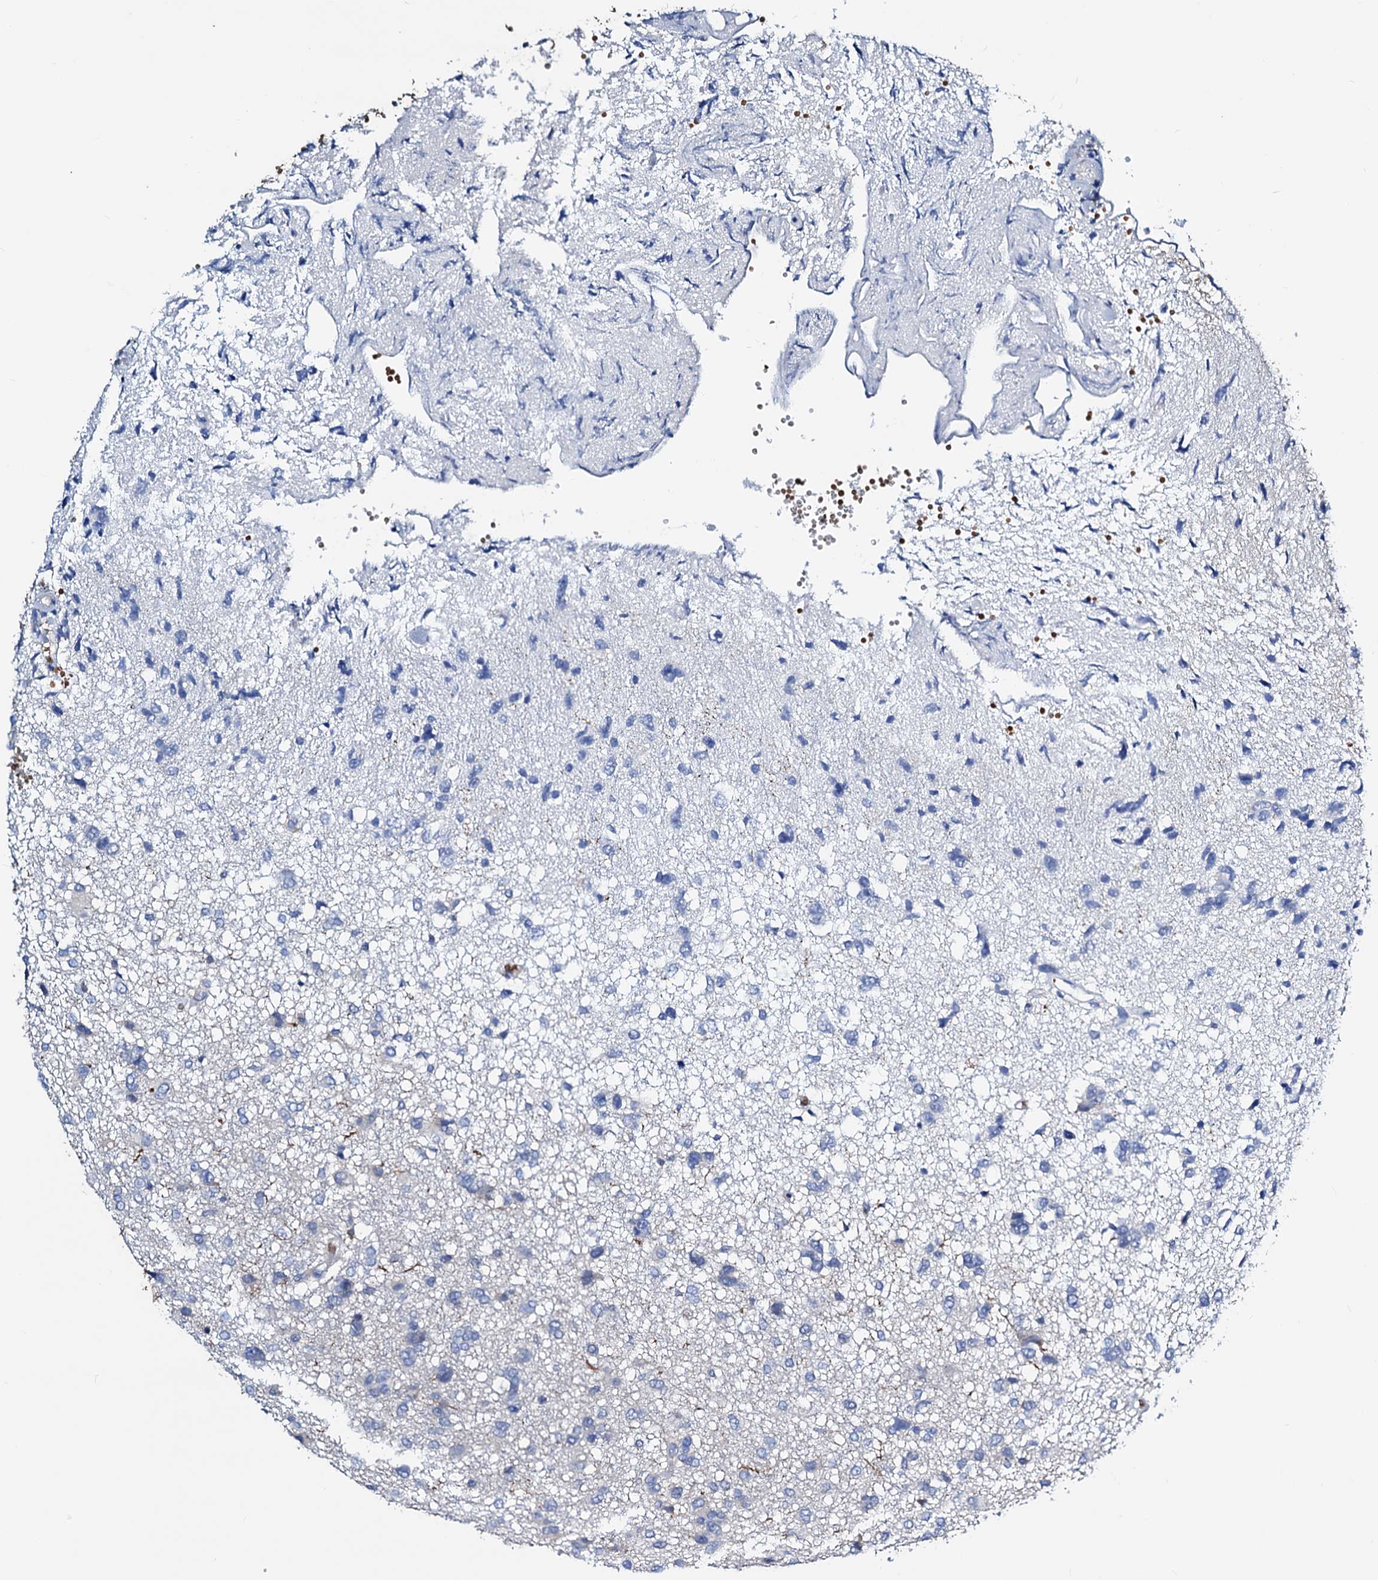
{"staining": {"intensity": "negative", "quantity": "none", "location": "none"}, "tissue": "glioma", "cell_type": "Tumor cells", "image_type": "cancer", "snomed": [{"axis": "morphology", "description": "Glioma, malignant, High grade"}, {"axis": "topography", "description": "Brain"}], "caption": "Human malignant glioma (high-grade) stained for a protein using immunohistochemistry exhibits no expression in tumor cells.", "gene": "GCOM1", "patient": {"sex": "female", "age": 59}}